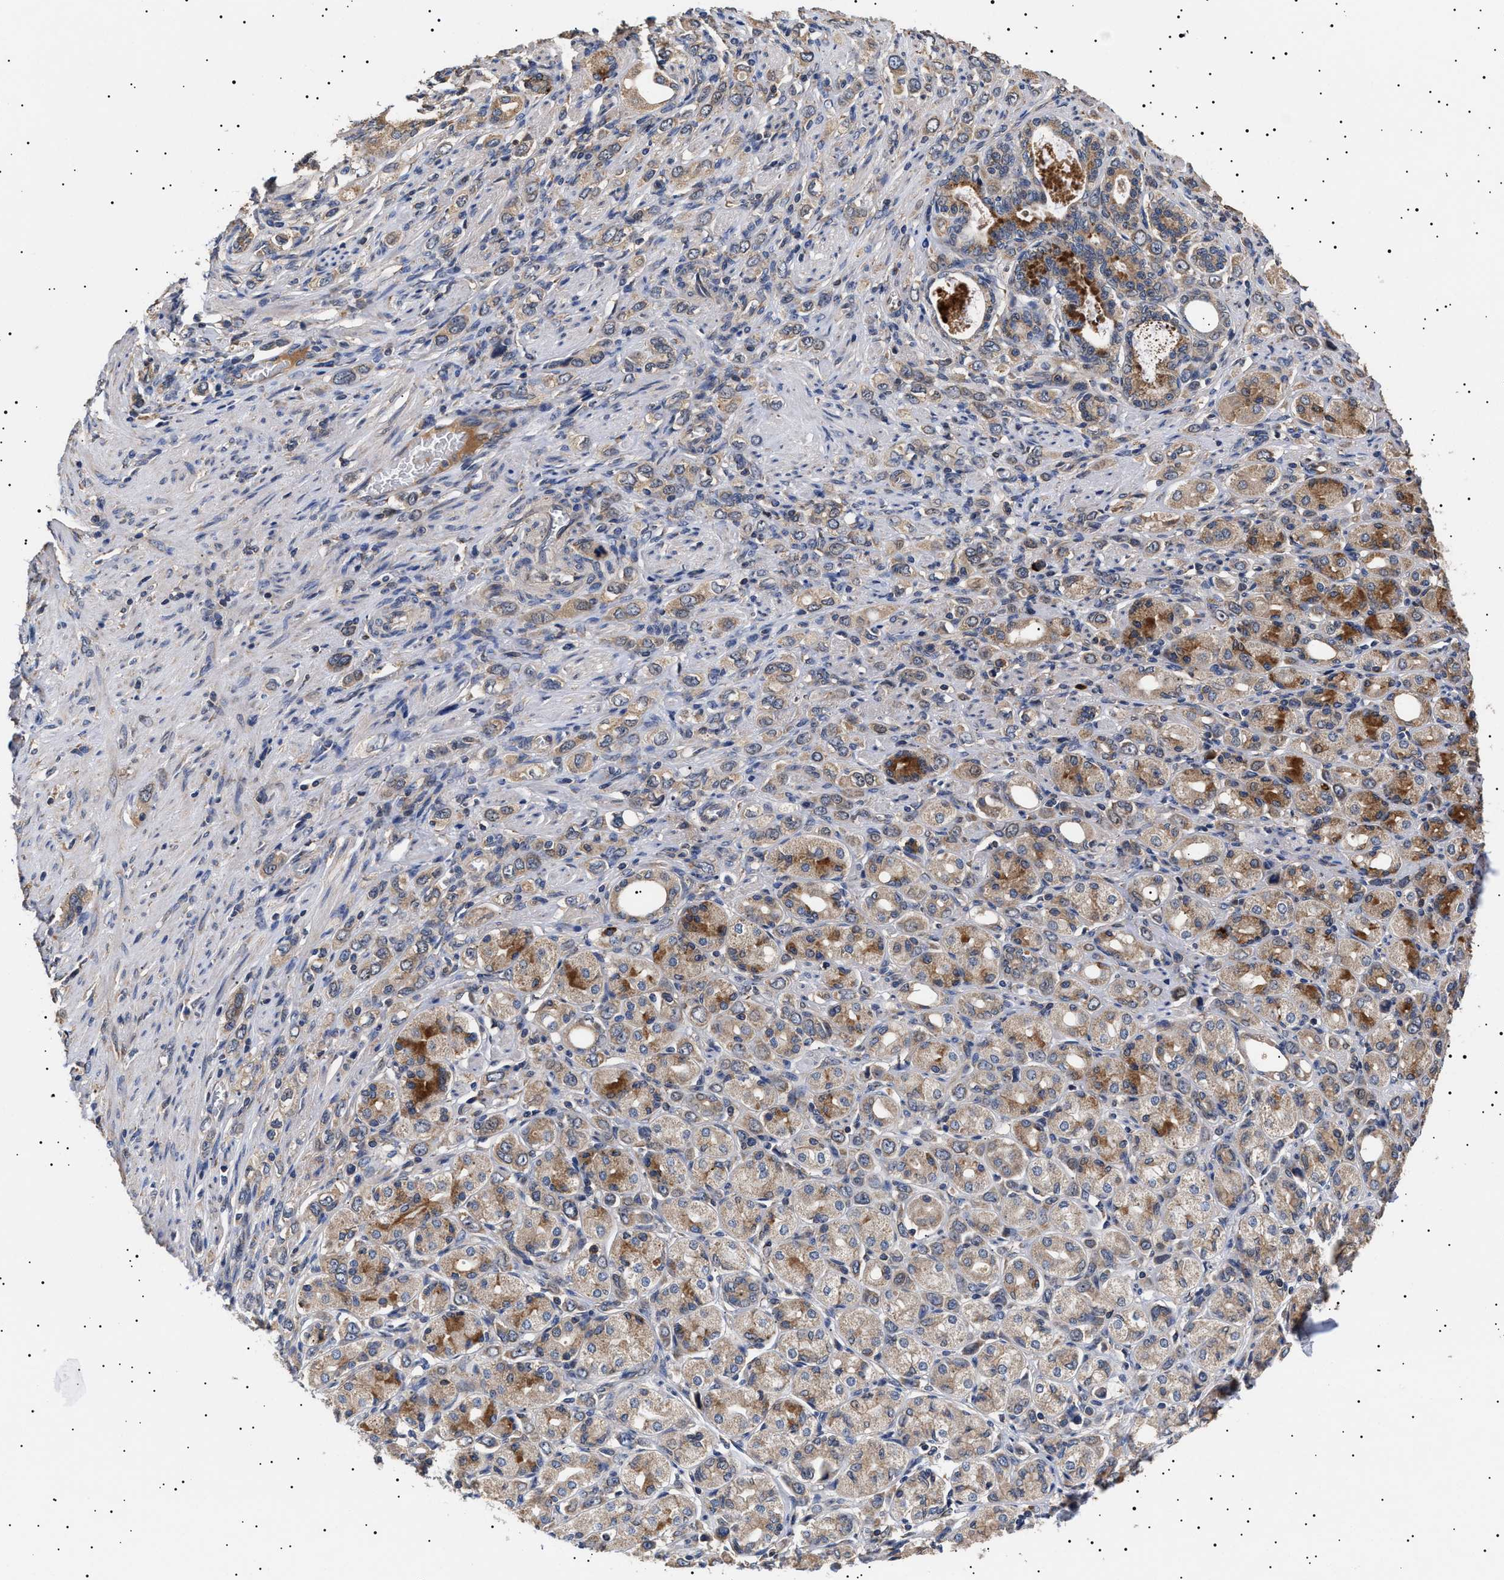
{"staining": {"intensity": "moderate", "quantity": ">75%", "location": "cytoplasmic/membranous"}, "tissue": "stomach cancer", "cell_type": "Tumor cells", "image_type": "cancer", "snomed": [{"axis": "morphology", "description": "Adenocarcinoma, NOS"}, {"axis": "topography", "description": "Stomach"}], "caption": "Human stomach cancer stained for a protein (brown) exhibits moderate cytoplasmic/membranous positive staining in about >75% of tumor cells.", "gene": "KRBA1", "patient": {"sex": "female", "age": 65}}